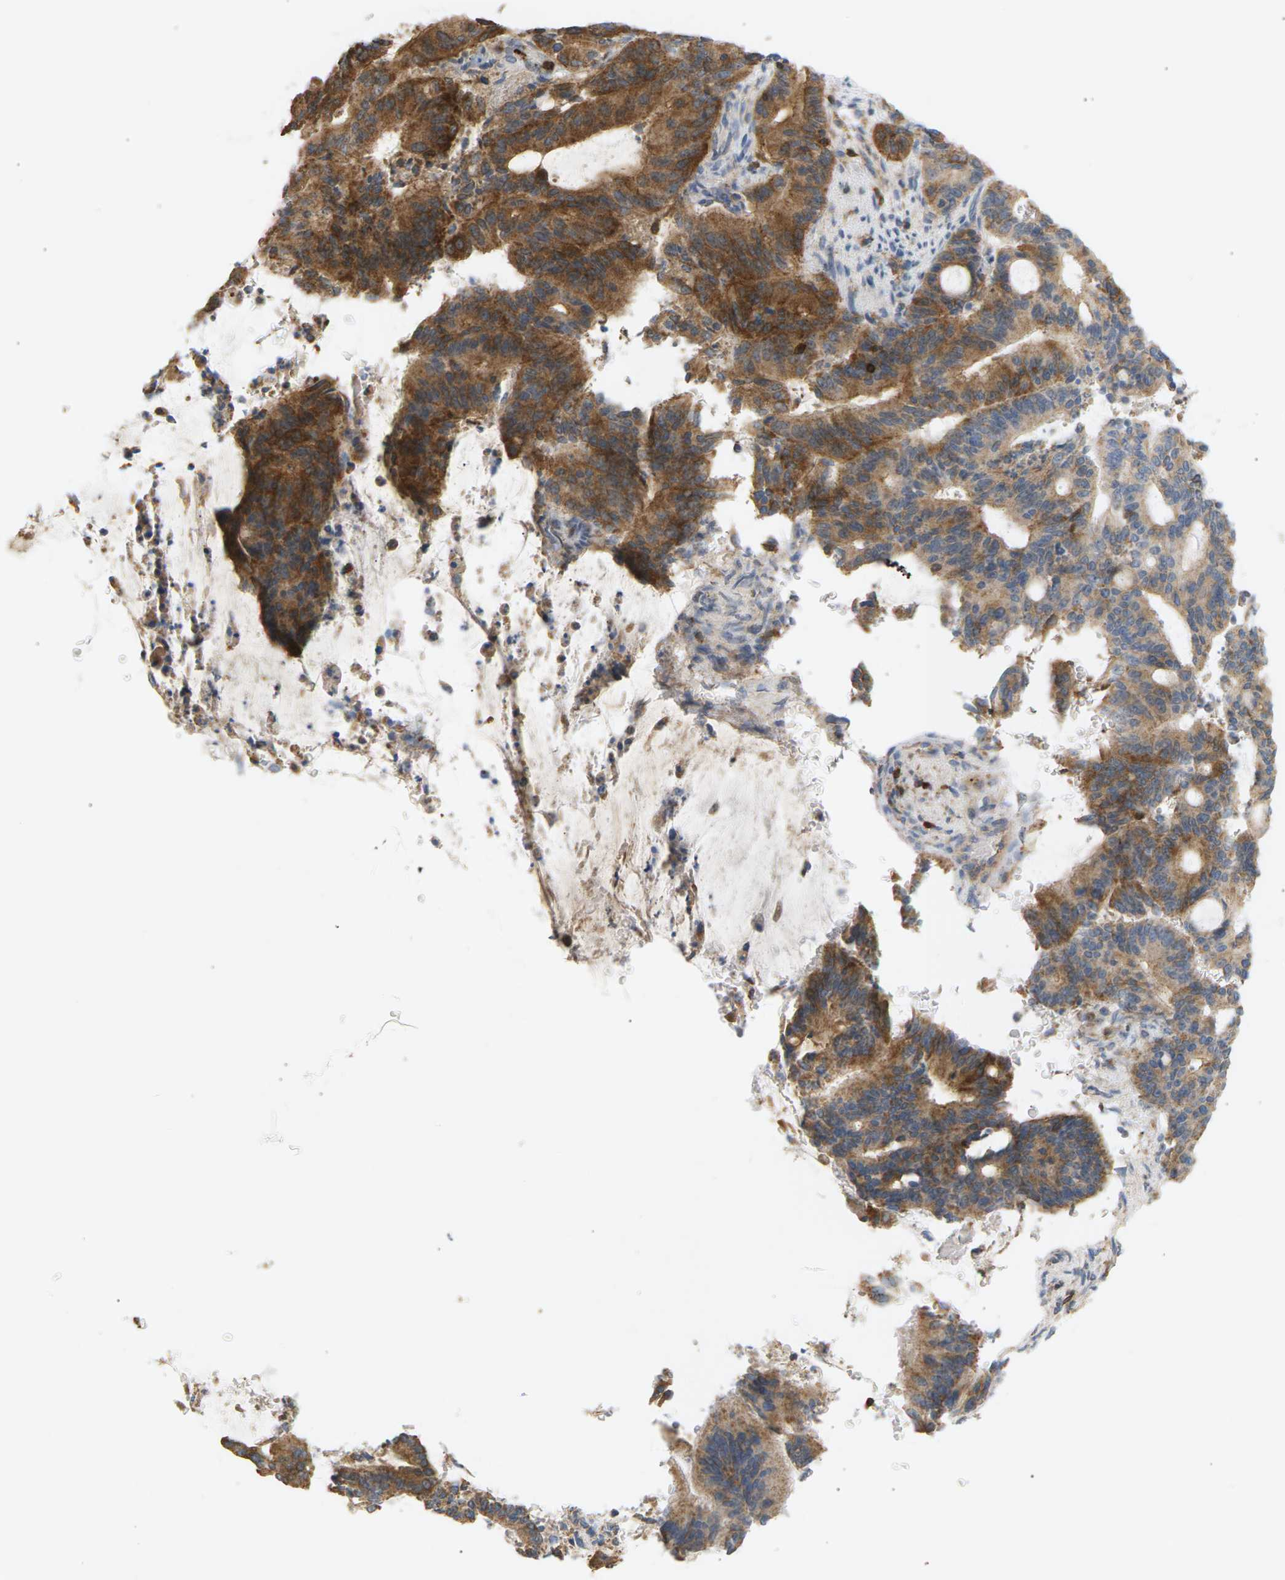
{"staining": {"intensity": "moderate", "quantity": ">75%", "location": "cytoplasmic/membranous"}, "tissue": "liver cancer", "cell_type": "Tumor cells", "image_type": "cancer", "snomed": [{"axis": "morphology", "description": "Cholangiocarcinoma"}, {"axis": "topography", "description": "Liver"}], "caption": "Cholangiocarcinoma (liver) stained with a protein marker reveals moderate staining in tumor cells.", "gene": "LIME1", "patient": {"sex": "female", "age": 73}}